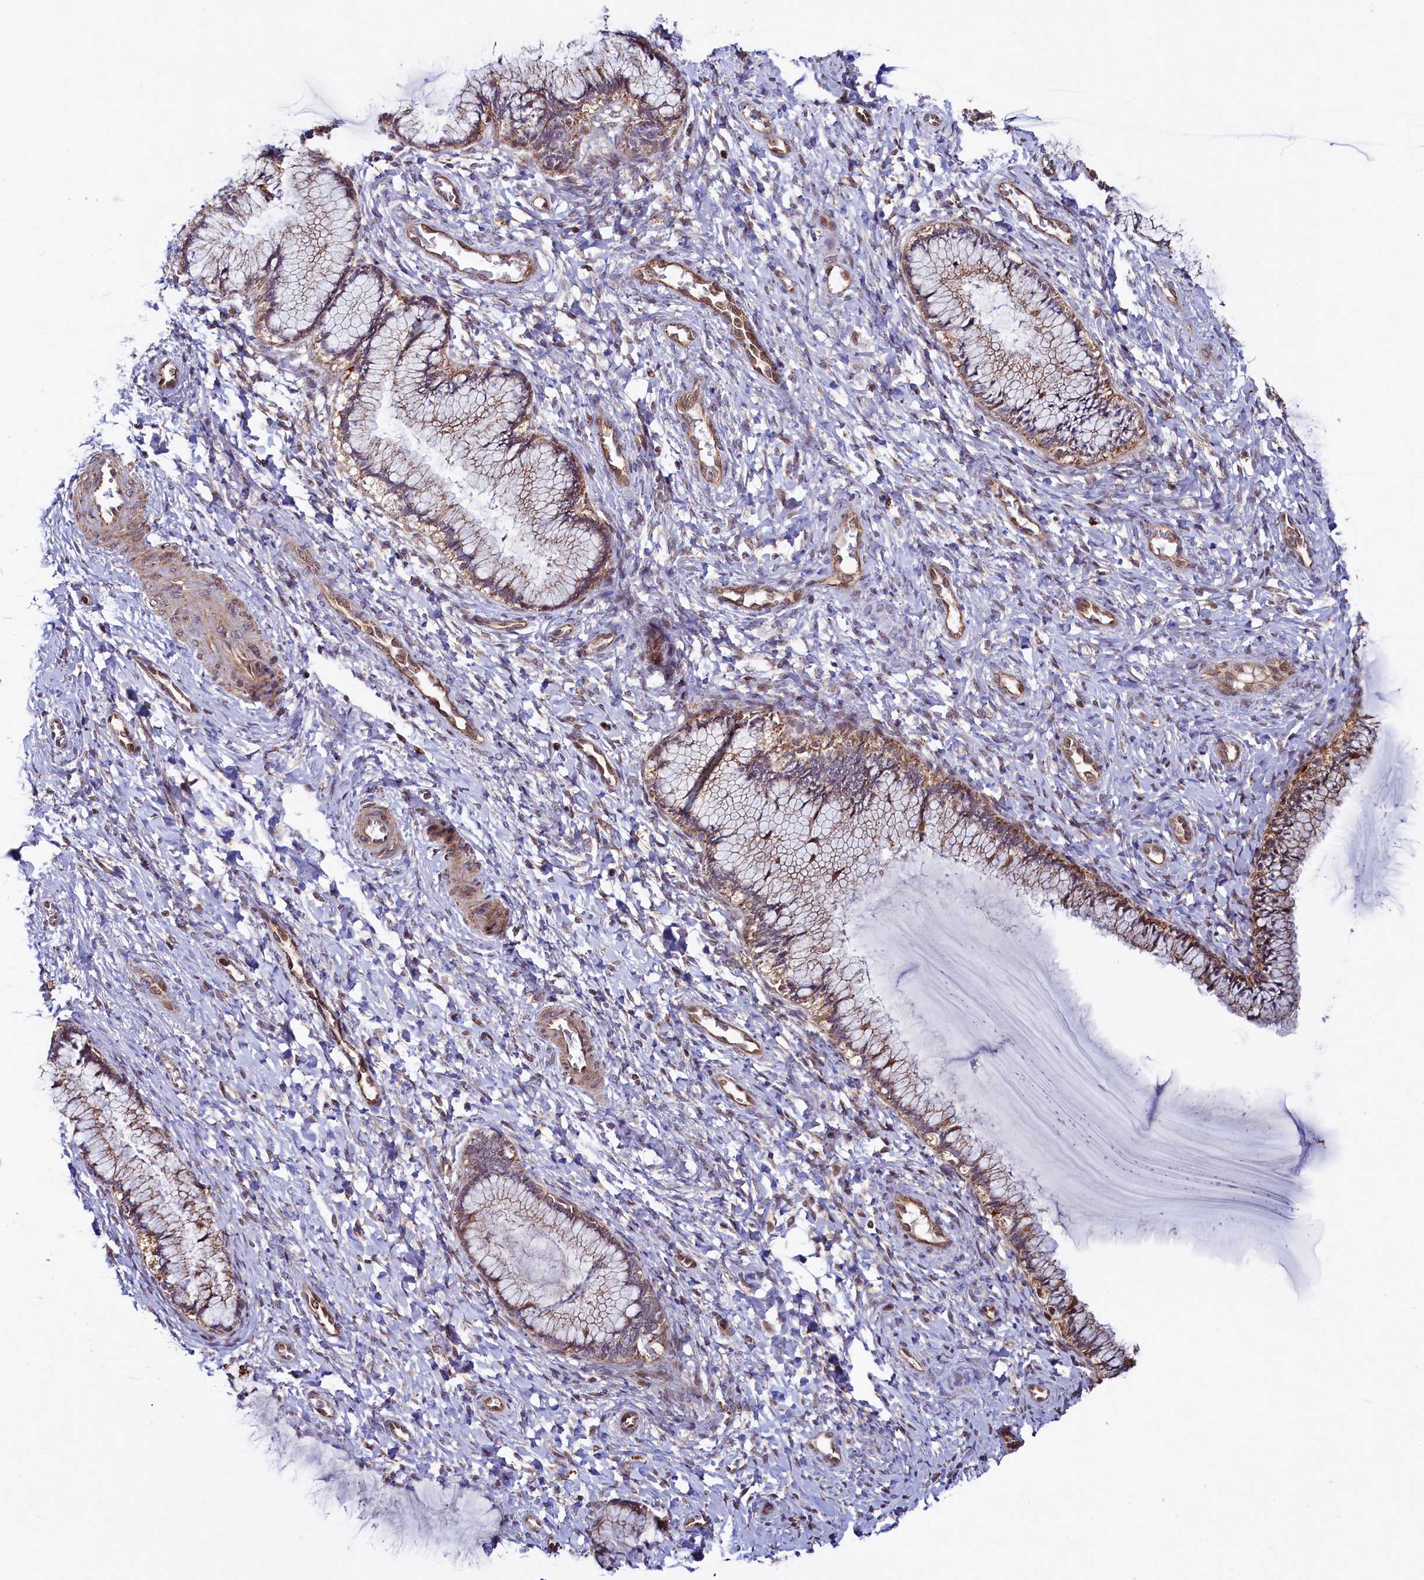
{"staining": {"intensity": "moderate", "quantity": ">75%", "location": "cytoplasmic/membranous"}, "tissue": "cervix", "cell_type": "Glandular cells", "image_type": "normal", "snomed": [{"axis": "morphology", "description": "Normal tissue, NOS"}, {"axis": "morphology", "description": "Adenocarcinoma, NOS"}, {"axis": "topography", "description": "Cervix"}], "caption": "DAB immunohistochemical staining of benign human cervix shows moderate cytoplasmic/membranous protein positivity in approximately >75% of glandular cells.", "gene": "ZNF577", "patient": {"sex": "female", "age": 29}}